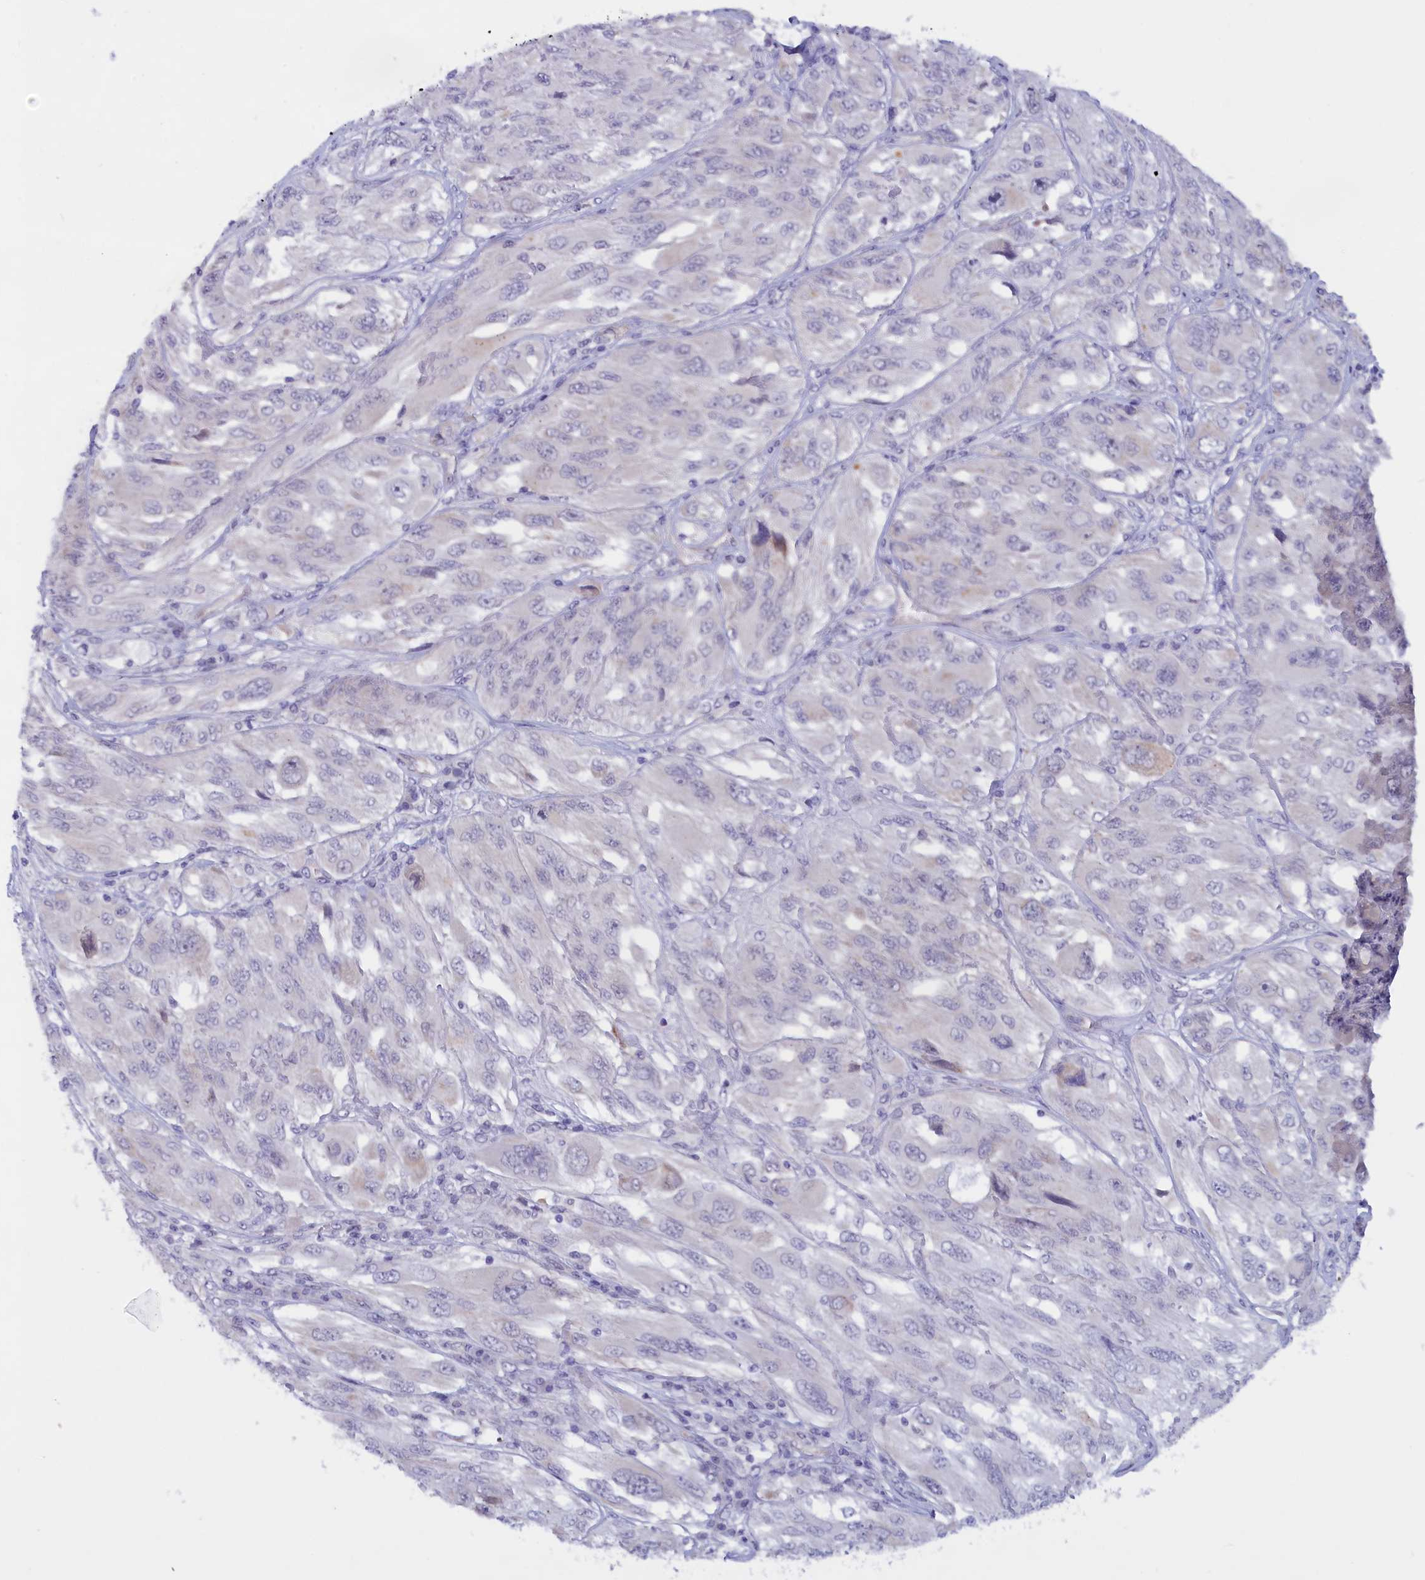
{"staining": {"intensity": "negative", "quantity": "none", "location": "none"}, "tissue": "melanoma", "cell_type": "Tumor cells", "image_type": "cancer", "snomed": [{"axis": "morphology", "description": "Malignant melanoma, NOS"}, {"axis": "topography", "description": "Skin"}], "caption": "Immunohistochemical staining of human malignant melanoma displays no significant staining in tumor cells.", "gene": "IGFALS", "patient": {"sex": "female", "age": 91}}